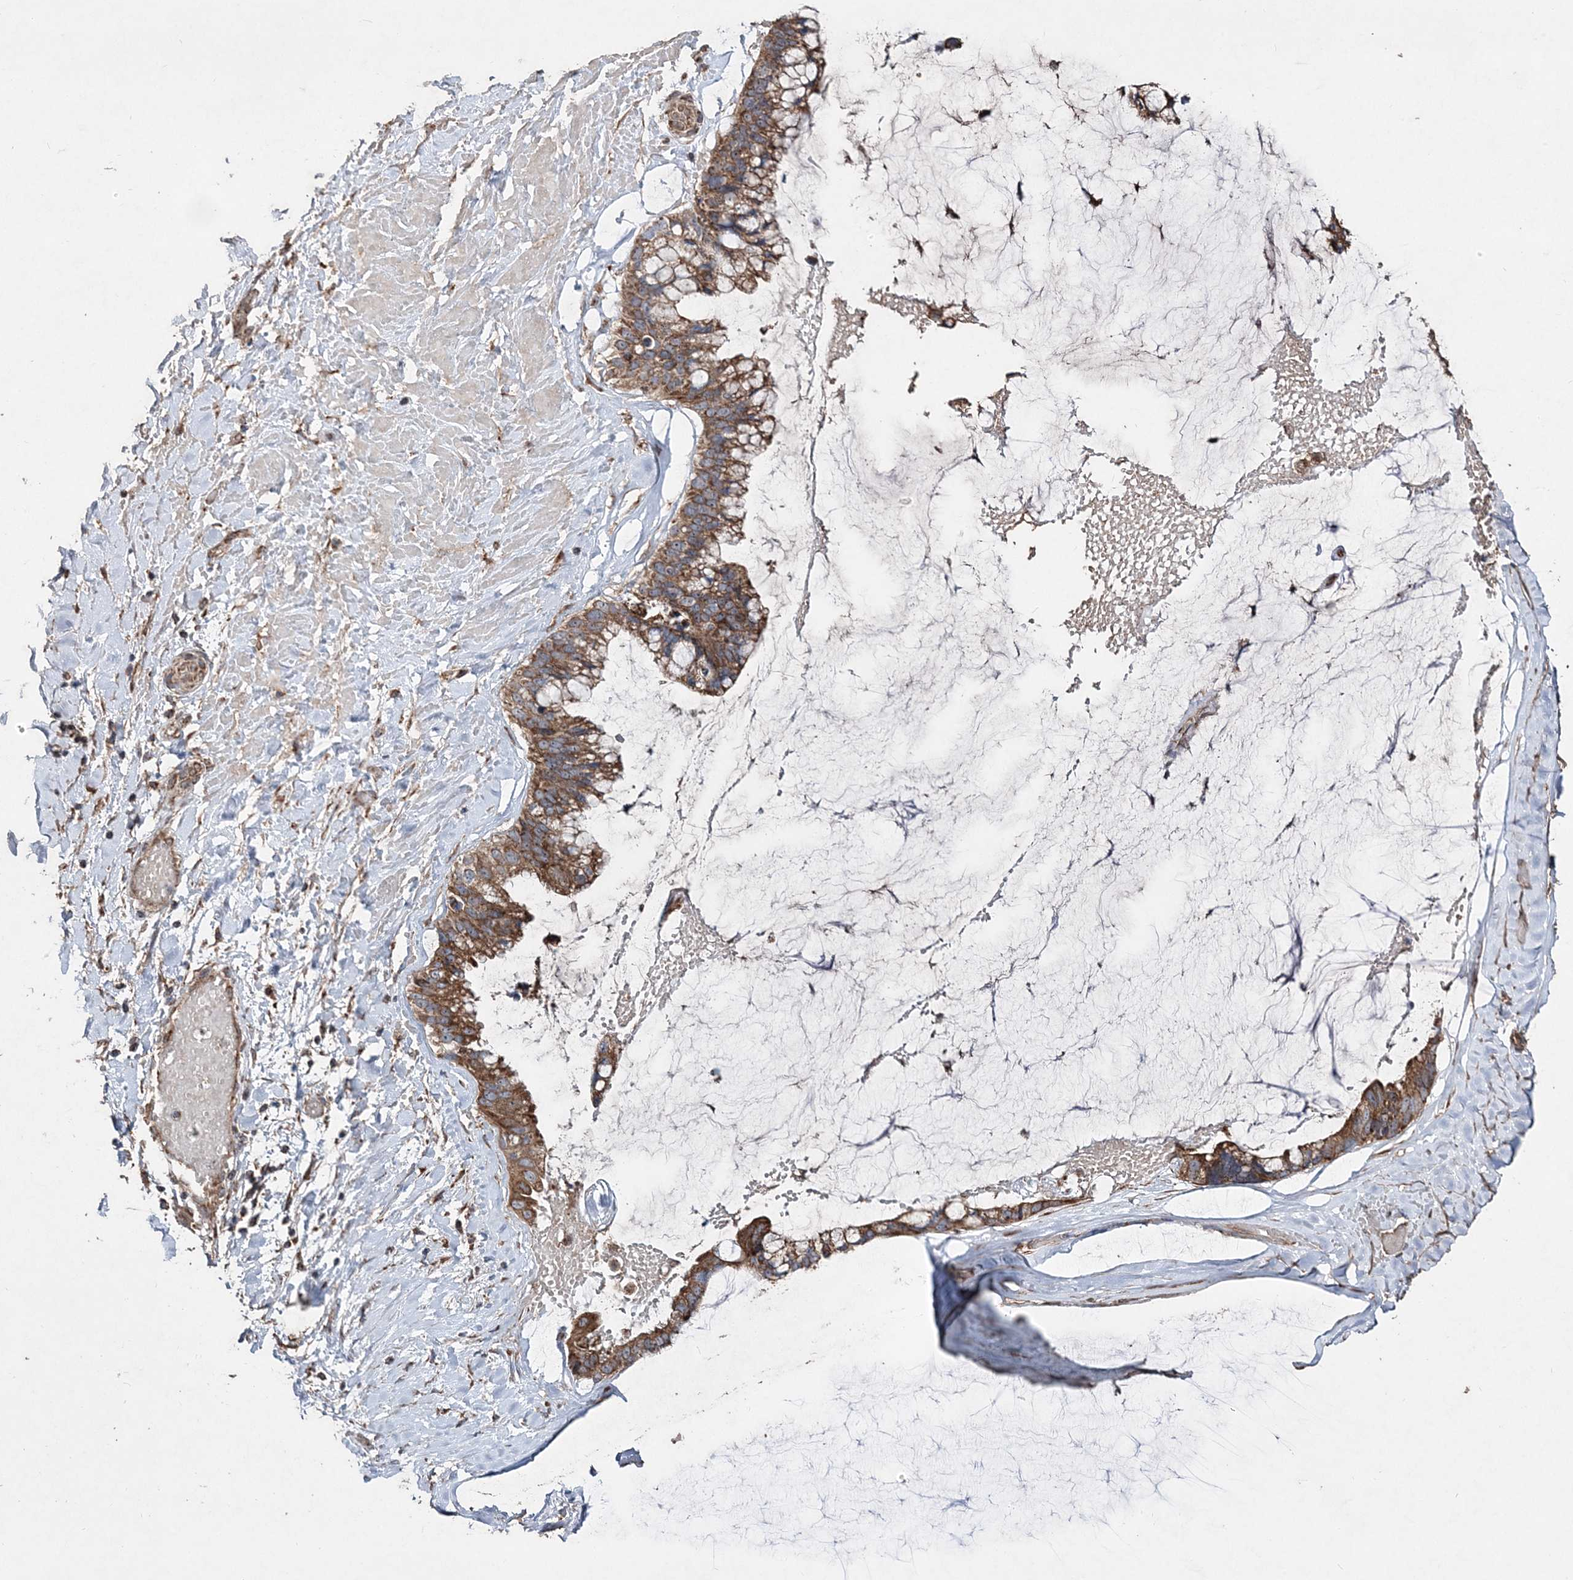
{"staining": {"intensity": "moderate", "quantity": ">75%", "location": "cytoplasmic/membranous"}, "tissue": "ovarian cancer", "cell_type": "Tumor cells", "image_type": "cancer", "snomed": [{"axis": "morphology", "description": "Cystadenocarcinoma, mucinous, NOS"}, {"axis": "topography", "description": "Ovary"}], "caption": "Mucinous cystadenocarcinoma (ovarian) was stained to show a protein in brown. There is medium levels of moderate cytoplasmic/membranous positivity in approximately >75% of tumor cells. Nuclei are stained in blue.", "gene": "POC5", "patient": {"sex": "female", "age": 39}}